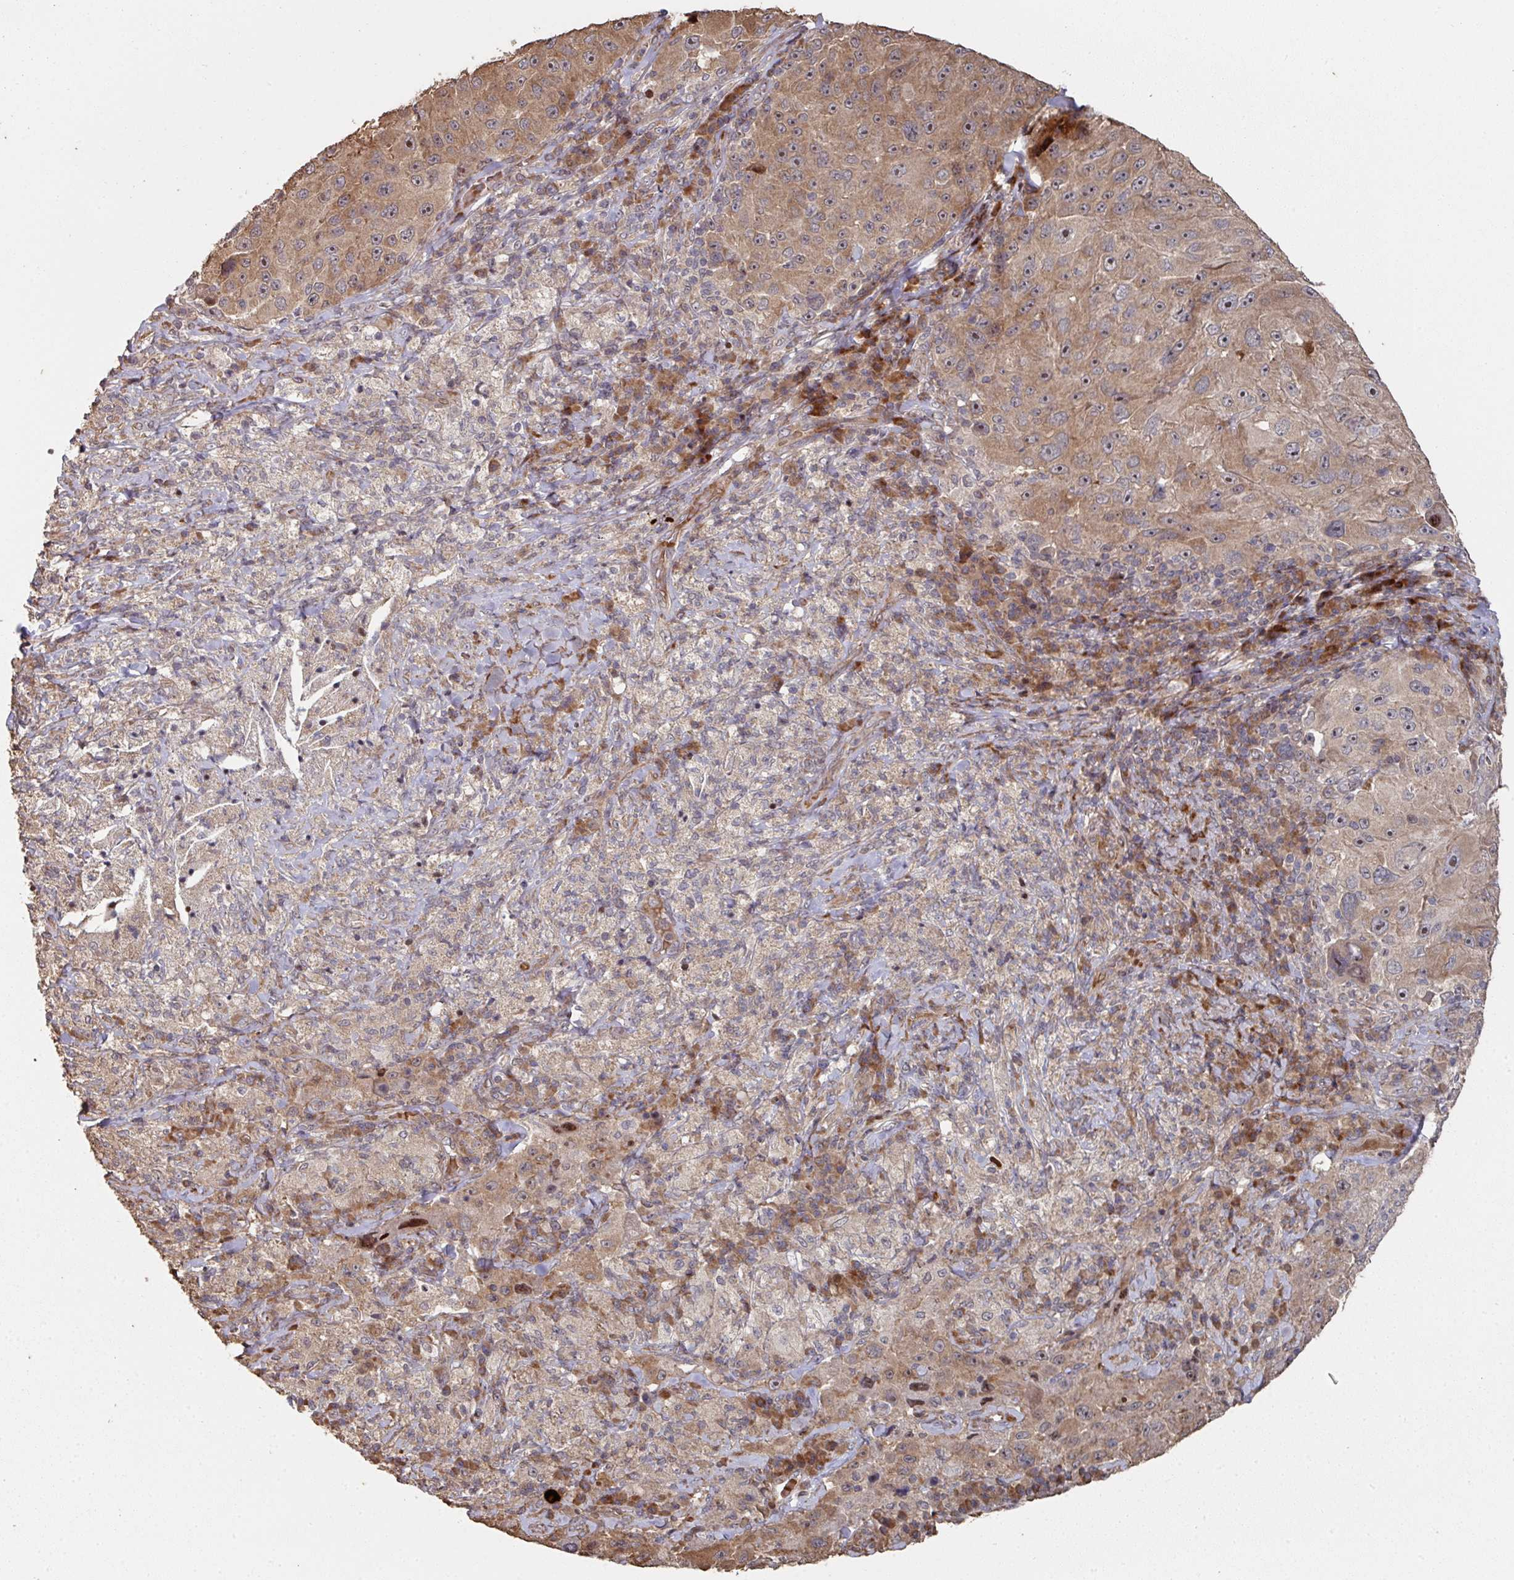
{"staining": {"intensity": "moderate", "quantity": ">75%", "location": "cytoplasmic/membranous,nuclear"}, "tissue": "melanoma", "cell_type": "Tumor cells", "image_type": "cancer", "snomed": [{"axis": "morphology", "description": "Malignant melanoma, Metastatic site"}, {"axis": "topography", "description": "Lymph node"}], "caption": "Protein expression analysis of human melanoma reveals moderate cytoplasmic/membranous and nuclear staining in approximately >75% of tumor cells.", "gene": "CA7", "patient": {"sex": "male", "age": 62}}